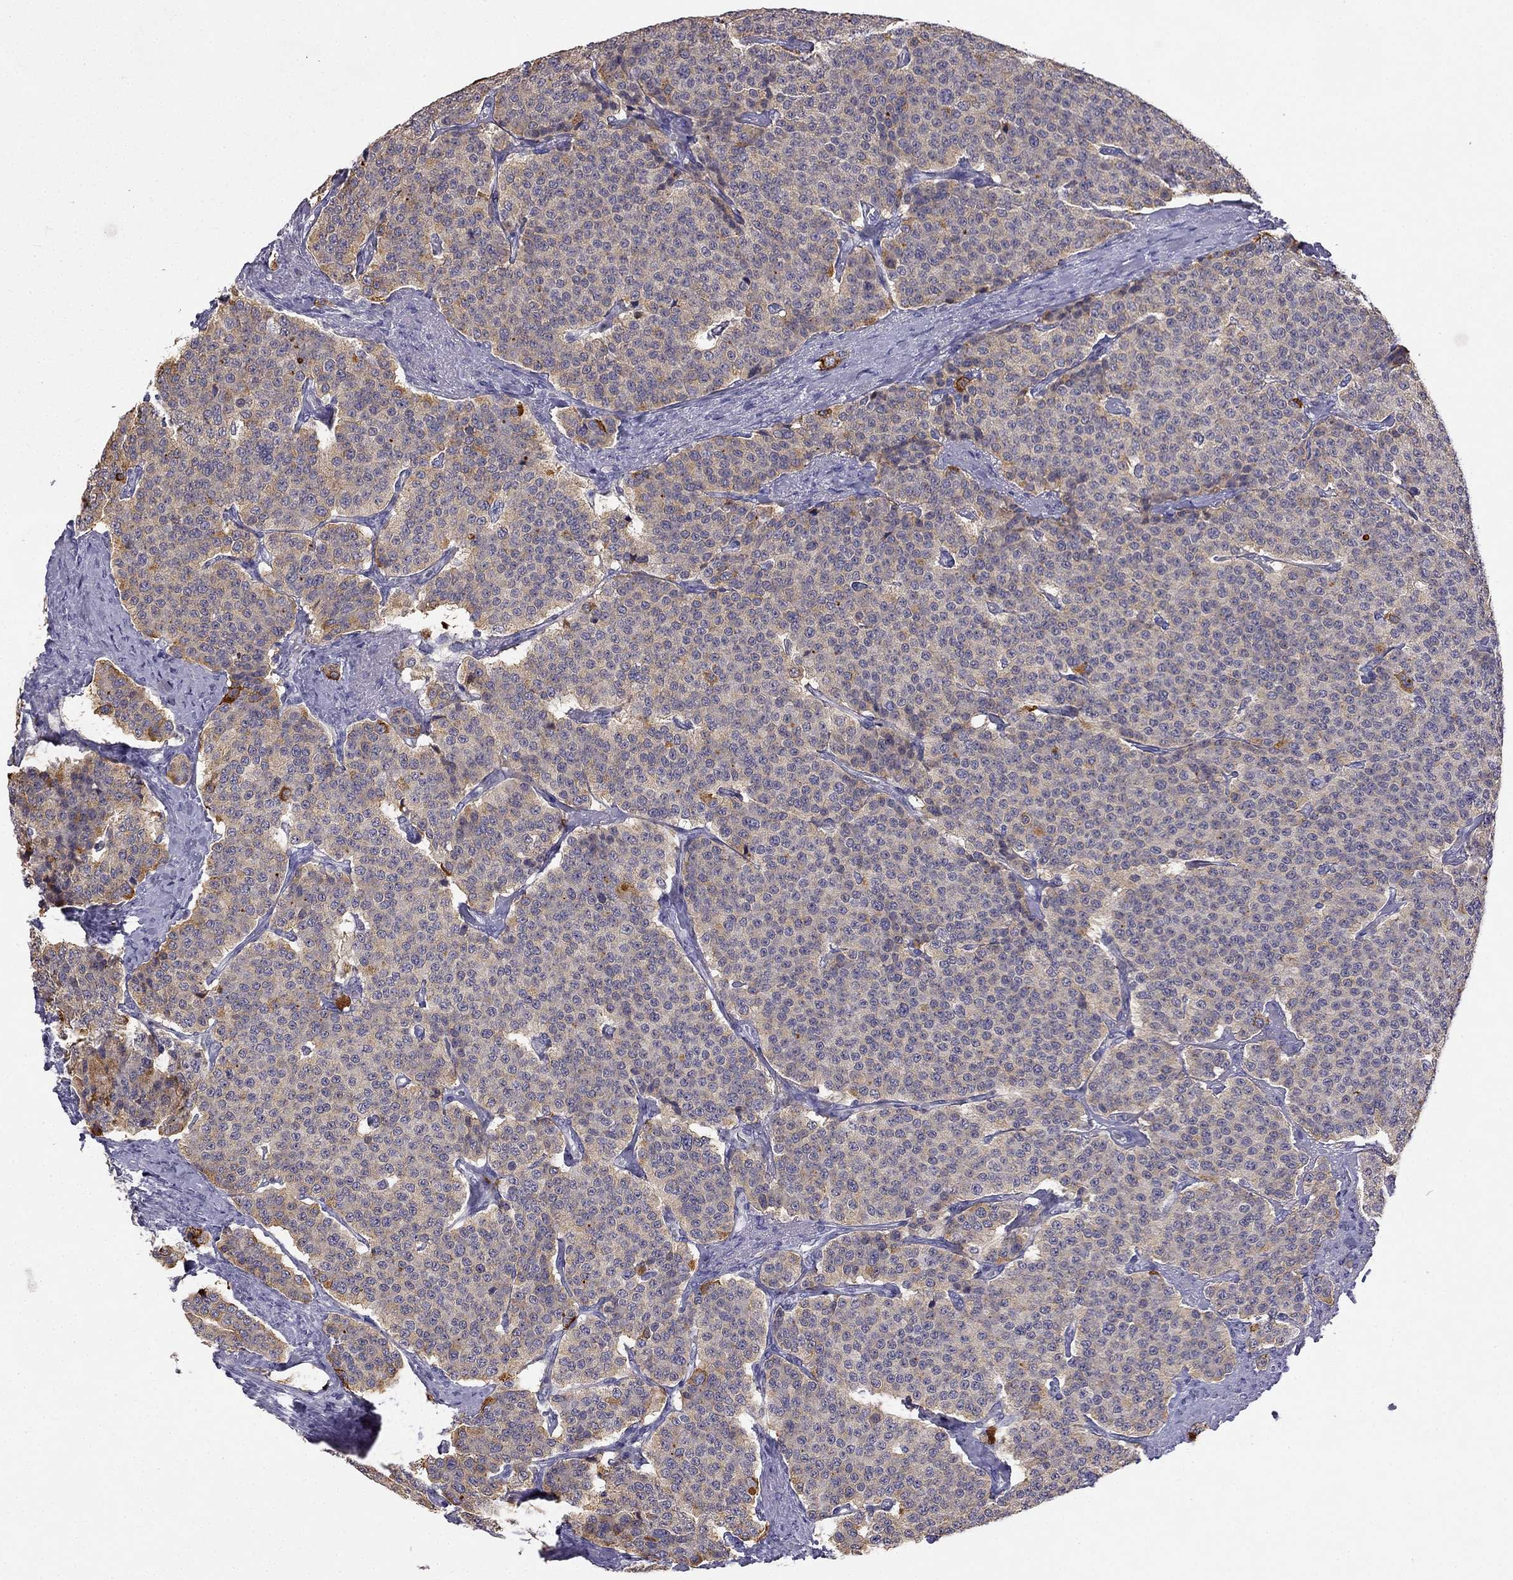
{"staining": {"intensity": "strong", "quantity": "<25%", "location": "cytoplasmic/membranous"}, "tissue": "carcinoid", "cell_type": "Tumor cells", "image_type": "cancer", "snomed": [{"axis": "morphology", "description": "Carcinoid, malignant, NOS"}, {"axis": "topography", "description": "Small intestine"}], "caption": "This photomicrograph demonstrates carcinoid stained with IHC to label a protein in brown. The cytoplasmic/membranous of tumor cells show strong positivity for the protein. Nuclei are counter-stained blue.", "gene": "C16orf89", "patient": {"sex": "female", "age": 58}}